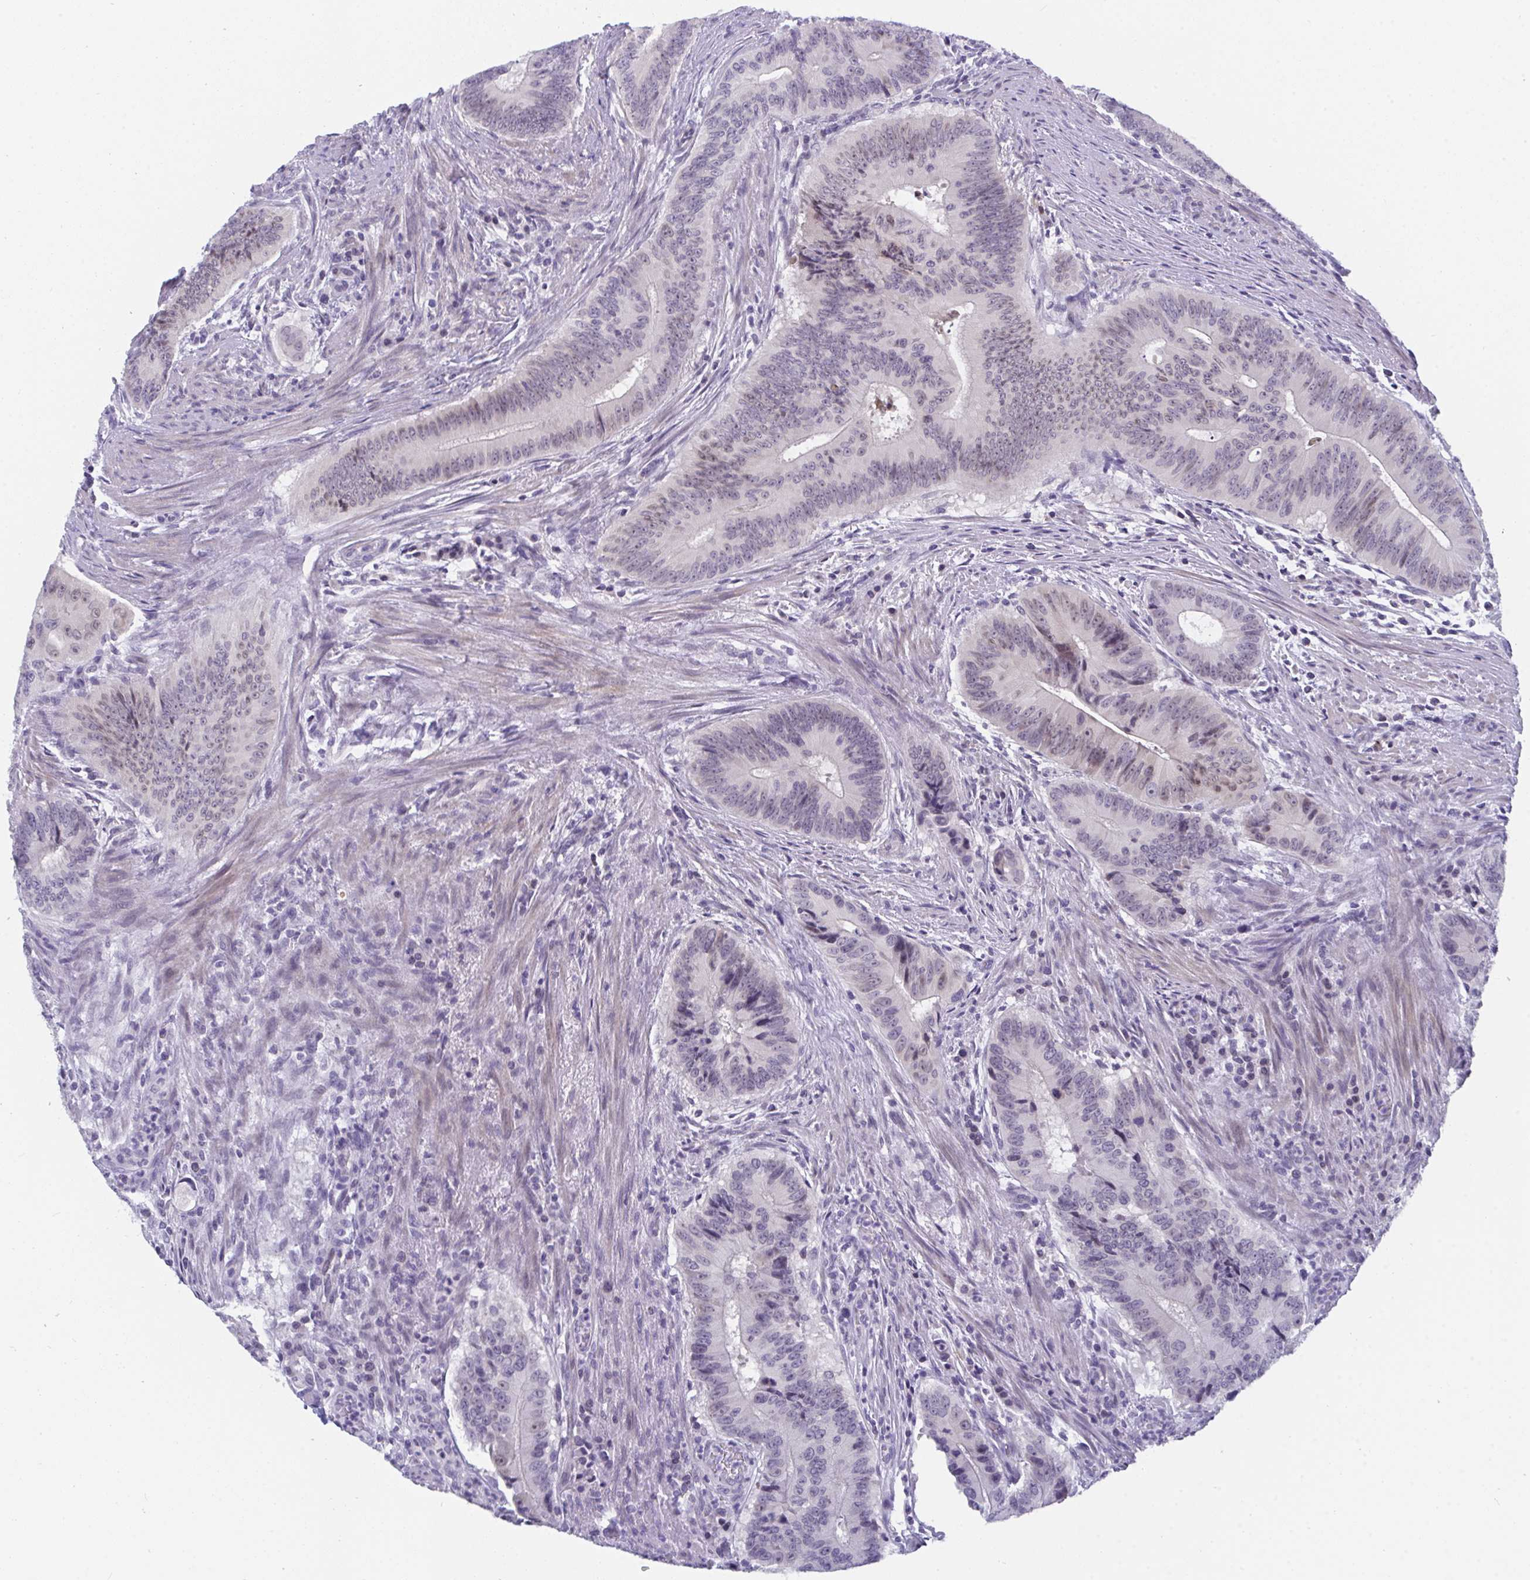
{"staining": {"intensity": "weak", "quantity": "25%-75%", "location": "nuclear"}, "tissue": "colorectal cancer", "cell_type": "Tumor cells", "image_type": "cancer", "snomed": [{"axis": "morphology", "description": "Adenocarcinoma, NOS"}, {"axis": "topography", "description": "Colon"}], "caption": "Colorectal cancer stained for a protein reveals weak nuclear positivity in tumor cells.", "gene": "BMAL2", "patient": {"sex": "male", "age": 62}}